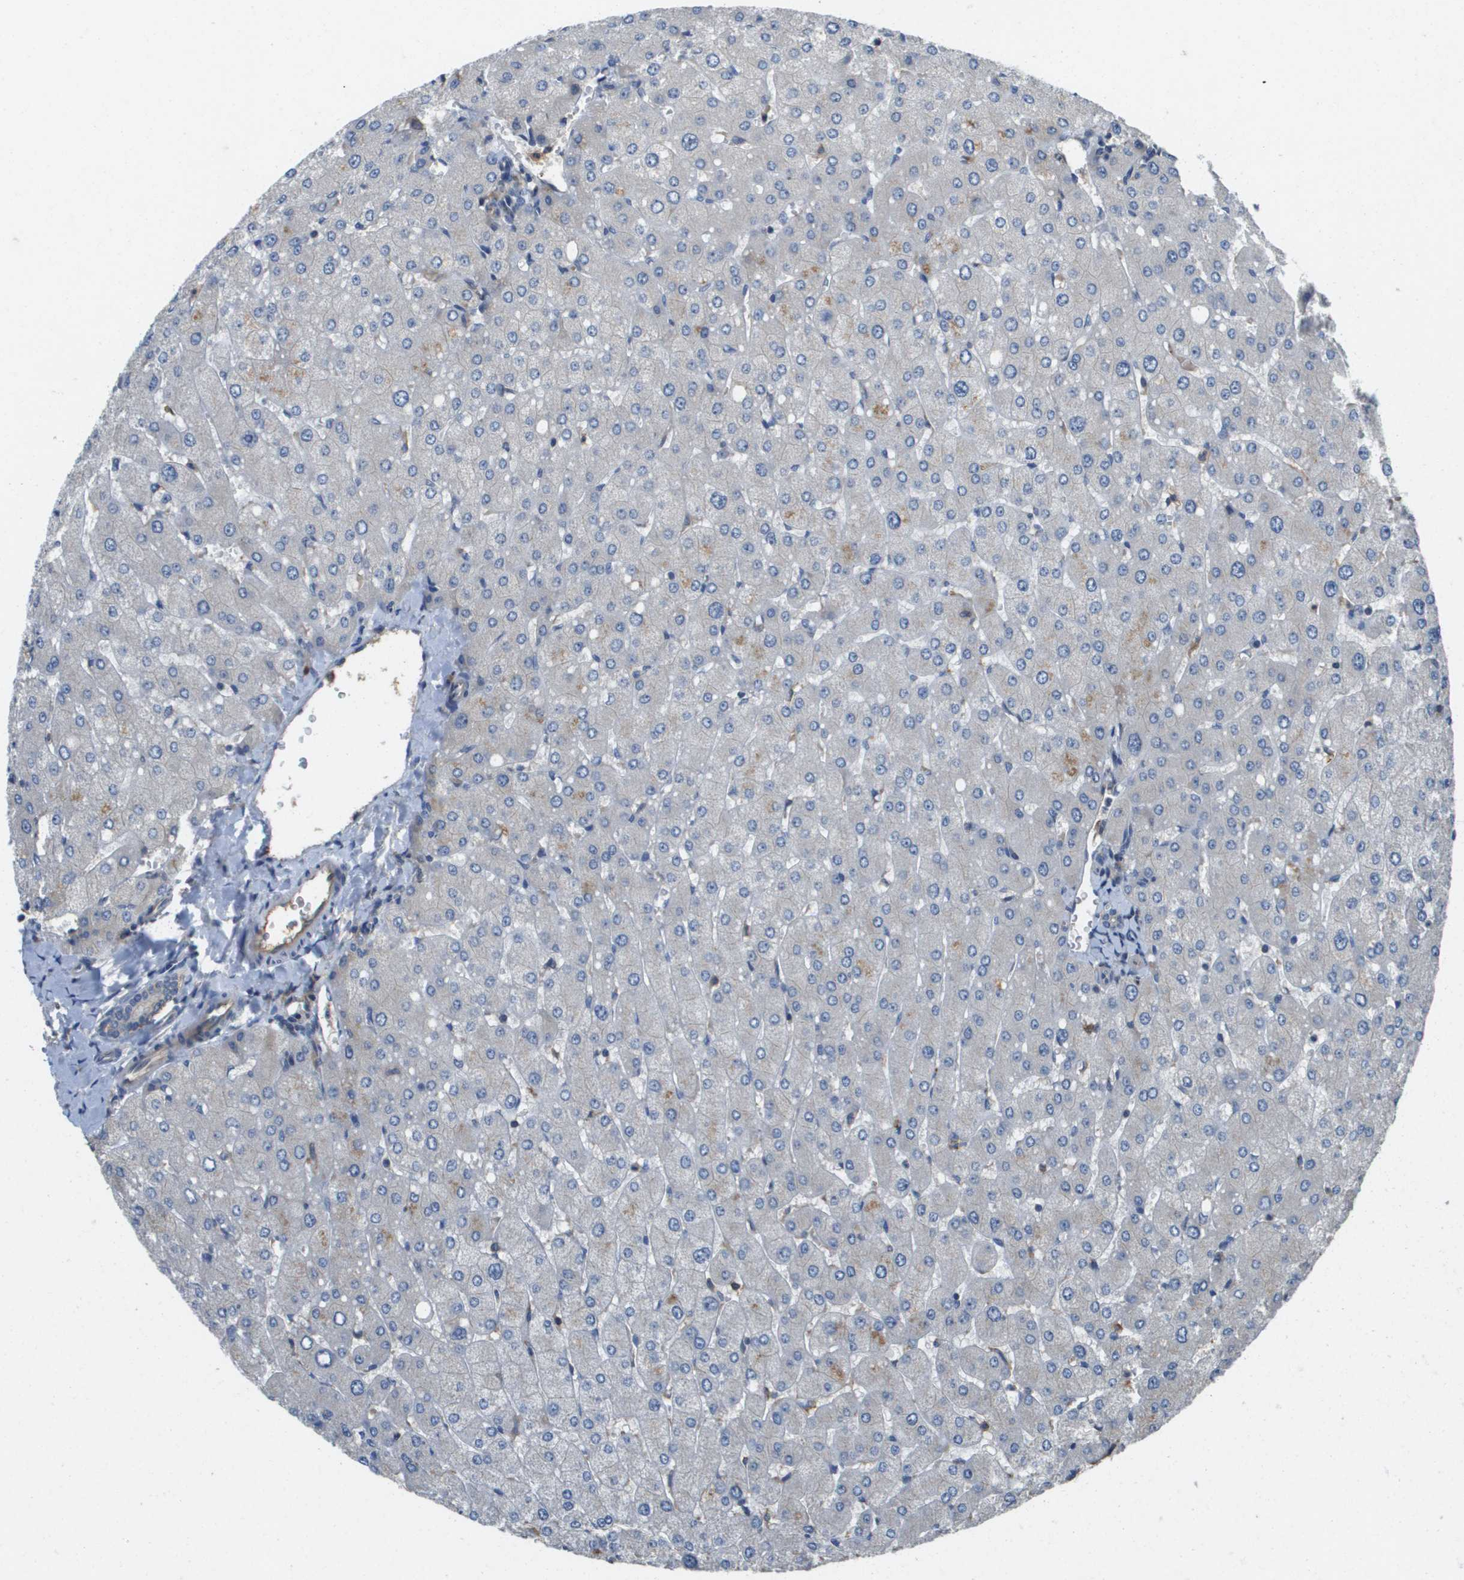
{"staining": {"intensity": "negative", "quantity": "none", "location": "none"}, "tissue": "liver", "cell_type": "Cholangiocytes", "image_type": "normal", "snomed": [{"axis": "morphology", "description": "Normal tissue, NOS"}, {"axis": "topography", "description": "Liver"}], "caption": "Cholangiocytes show no significant protein positivity in benign liver. (DAB immunohistochemistry, high magnification).", "gene": "SLC16A3", "patient": {"sex": "male", "age": 55}}